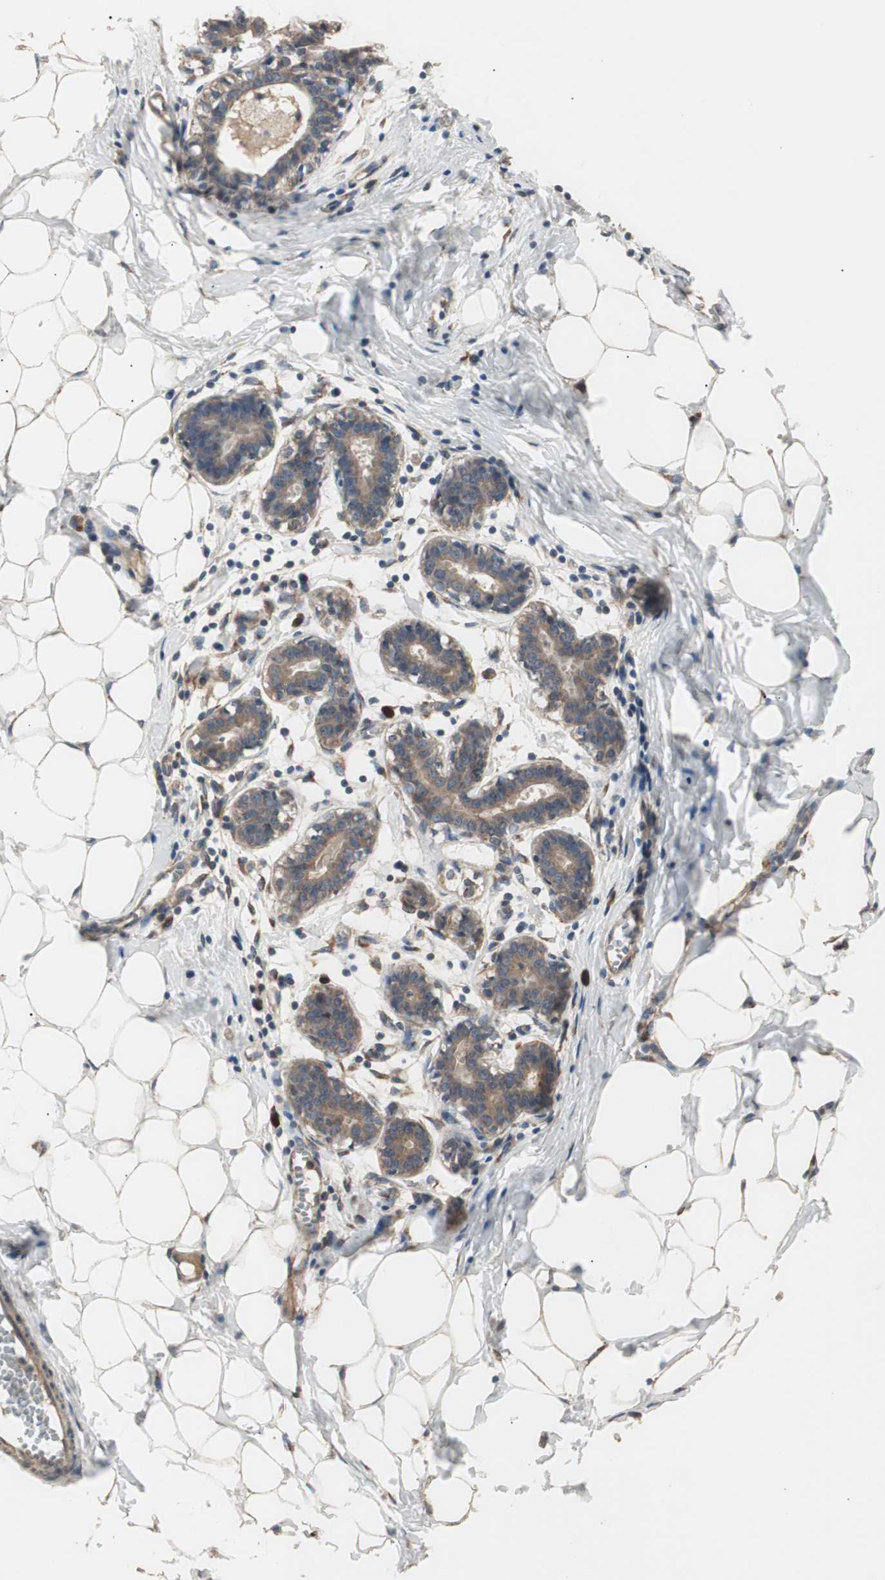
{"staining": {"intensity": "moderate", "quantity": ">75%", "location": "cytoplasmic/membranous"}, "tissue": "breast", "cell_type": "Adipocytes", "image_type": "normal", "snomed": [{"axis": "morphology", "description": "Normal tissue, NOS"}, {"axis": "topography", "description": "Breast"}], "caption": "Breast stained with a protein marker shows moderate staining in adipocytes.", "gene": "LZTS1", "patient": {"sex": "female", "age": 27}}